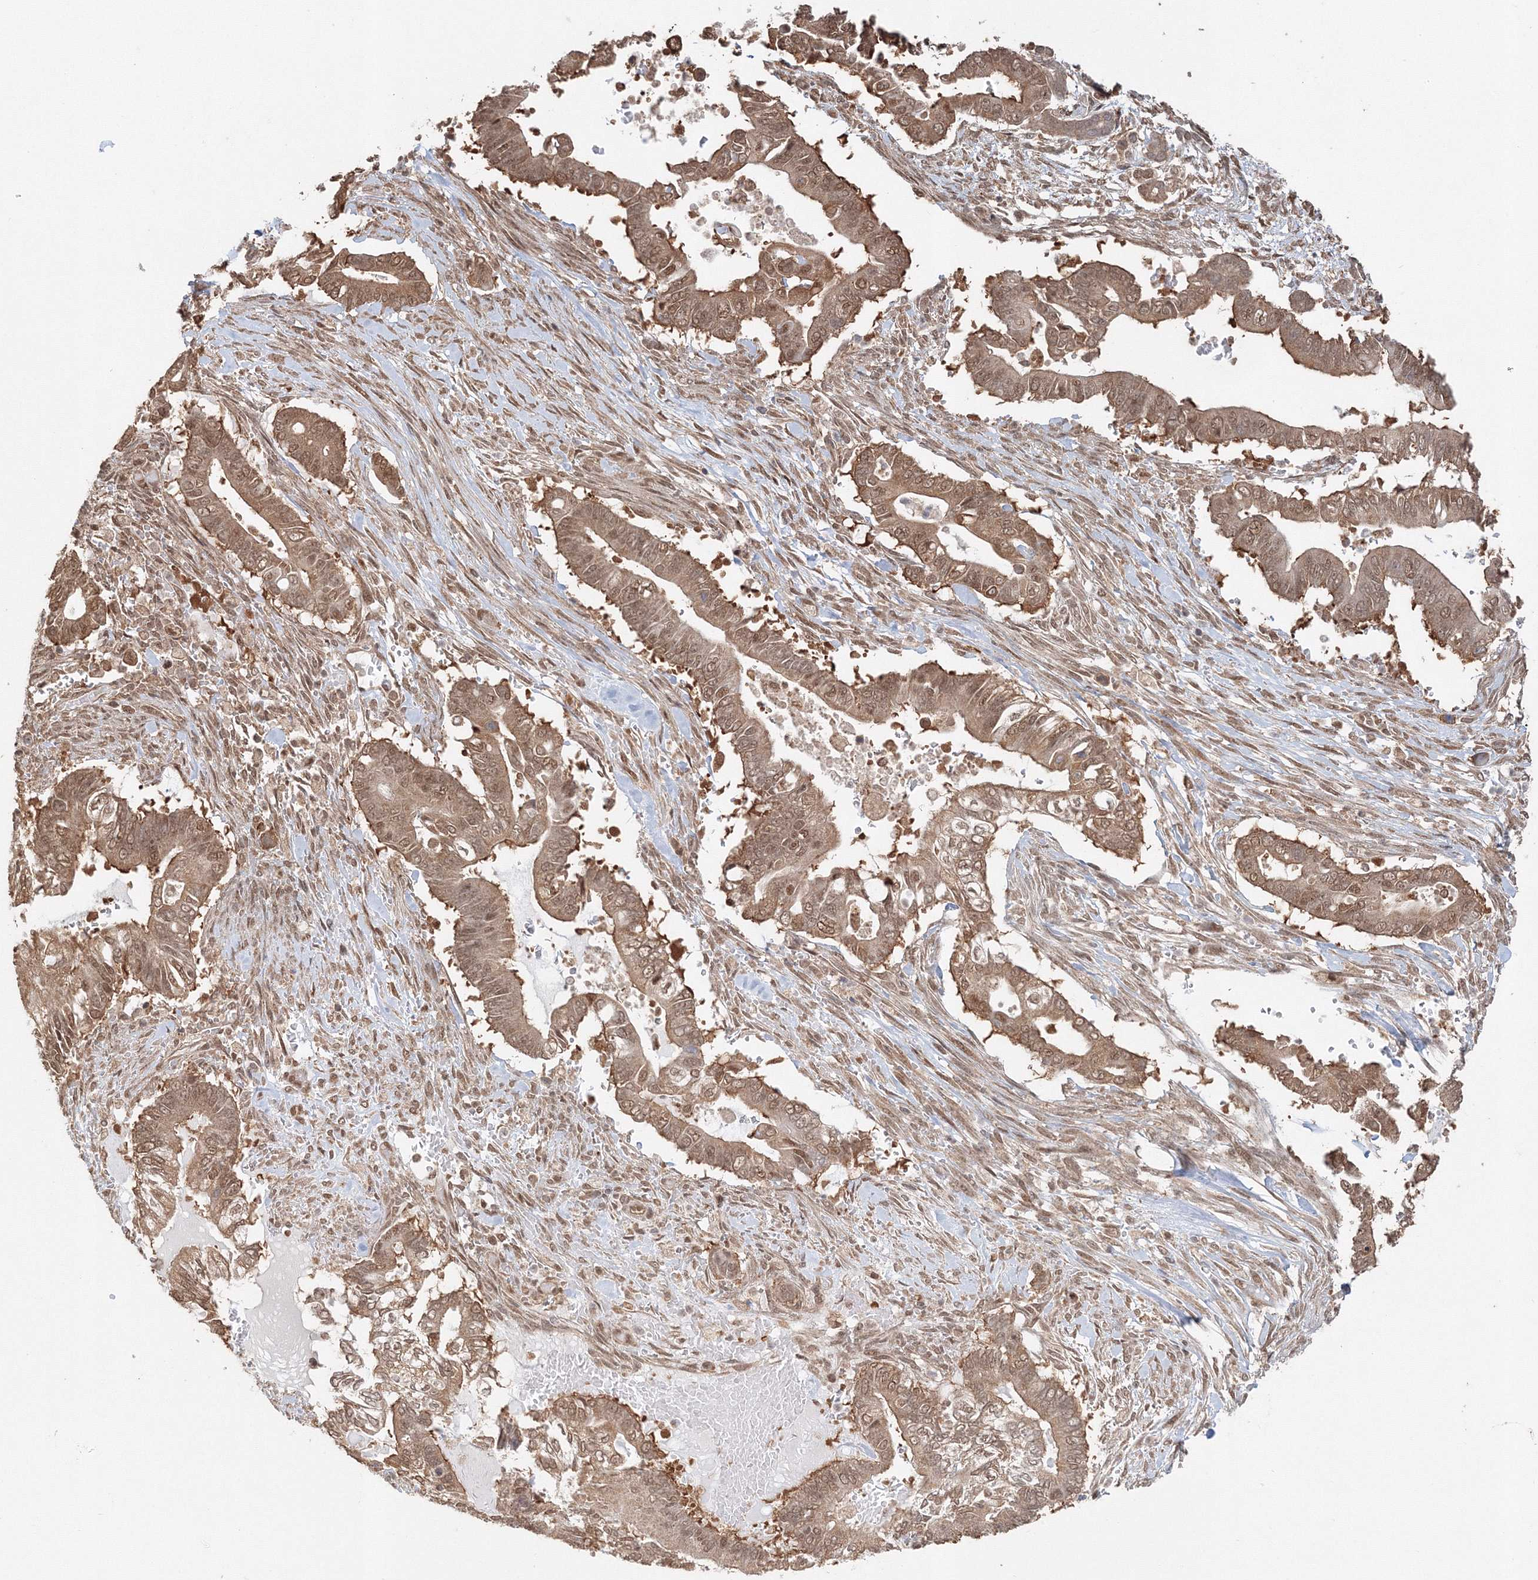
{"staining": {"intensity": "moderate", "quantity": ">75%", "location": "cytoplasmic/membranous,nuclear"}, "tissue": "pancreatic cancer", "cell_type": "Tumor cells", "image_type": "cancer", "snomed": [{"axis": "morphology", "description": "Adenocarcinoma, NOS"}, {"axis": "topography", "description": "Pancreas"}], "caption": "Adenocarcinoma (pancreatic) stained with IHC exhibits moderate cytoplasmic/membranous and nuclear staining in approximately >75% of tumor cells. The protein is stained brown, and the nuclei are stained in blue (DAB IHC with brightfield microscopy, high magnification).", "gene": "PSMD6", "patient": {"sex": "male", "age": 68}}